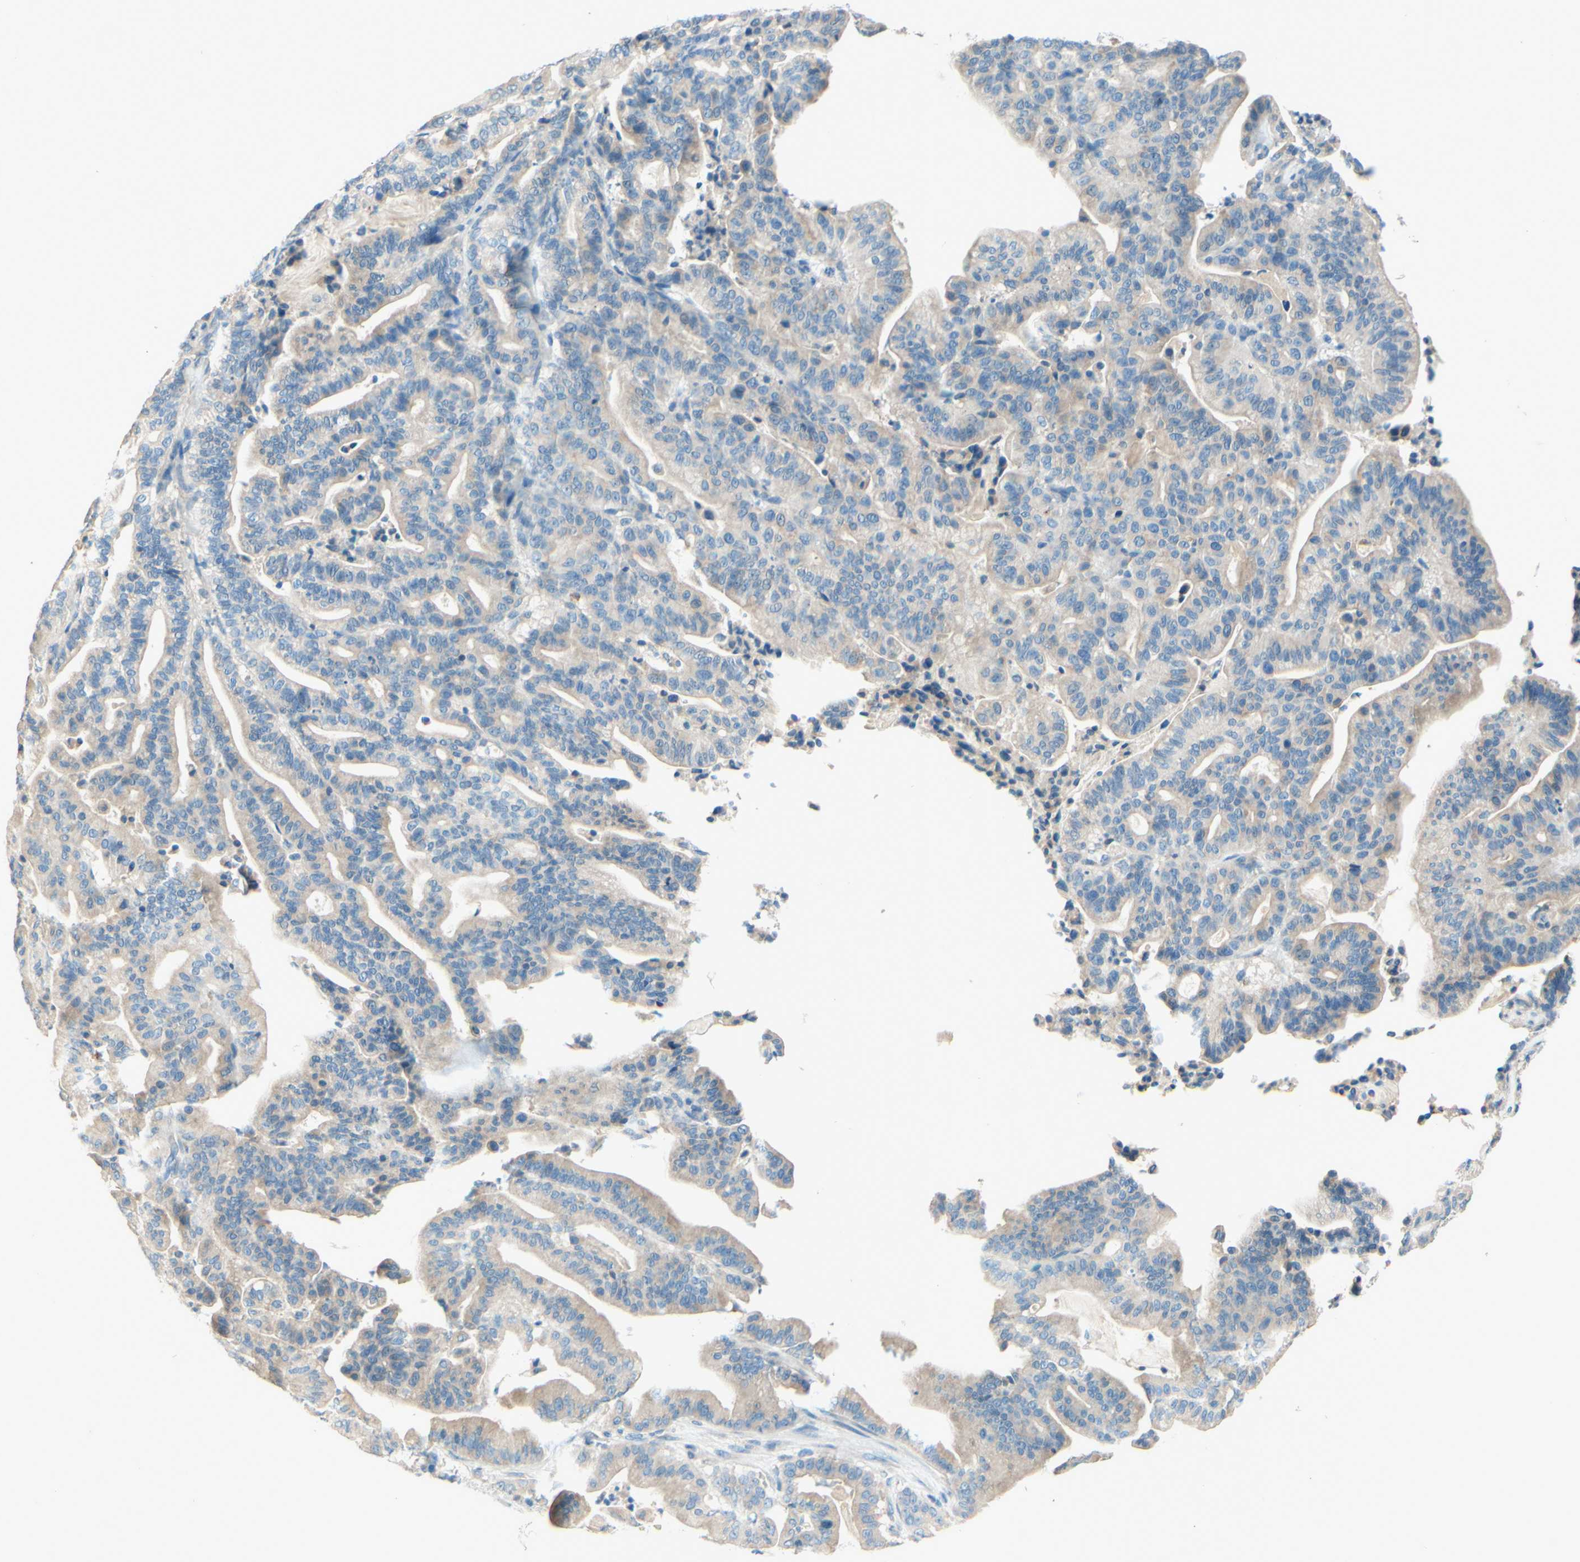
{"staining": {"intensity": "weak", "quantity": ">75%", "location": "cytoplasmic/membranous"}, "tissue": "pancreatic cancer", "cell_type": "Tumor cells", "image_type": "cancer", "snomed": [{"axis": "morphology", "description": "Adenocarcinoma, NOS"}, {"axis": "topography", "description": "Pancreas"}], "caption": "The immunohistochemical stain shows weak cytoplasmic/membranous staining in tumor cells of adenocarcinoma (pancreatic) tissue.", "gene": "PASD1", "patient": {"sex": "male", "age": 63}}